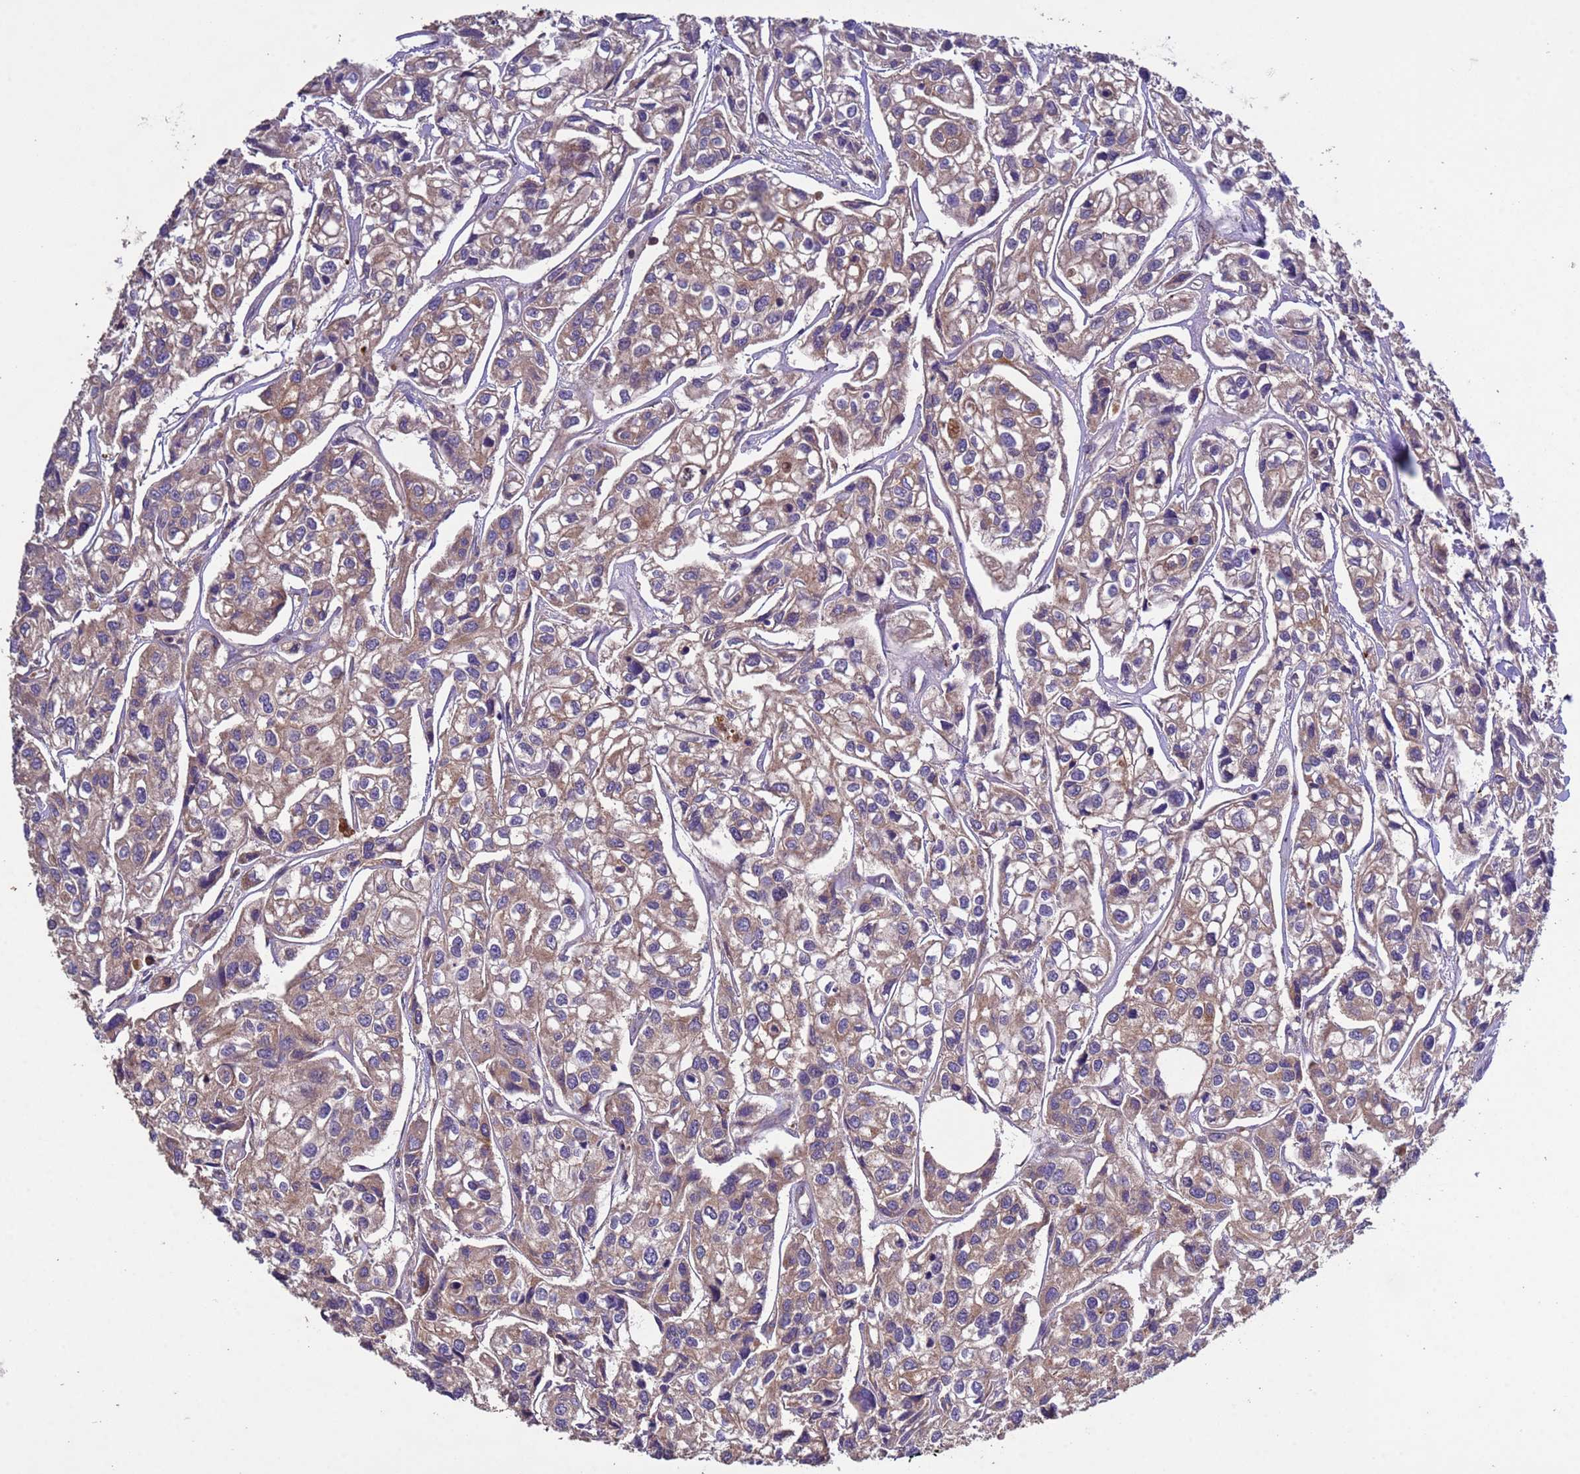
{"staining": {"intensity": "weak", "quantity": ">75%", "location": "cytoplasmic/membranous"}, "tissue": "urothelial cancer", "cell_type": "Tumor cells", "image_type": "cancer", "snomed": [{"axis": "morphology", "description": "Urothelial carcinoma, High grade"}, {"axis": "topography", "description": "Urinary bladder"}], "caption": "Urothelial cancer stained for a protein (brown) demonstrates weak cytoplasmic/membranous positive positivity in approximately >75% of tumor cells.", "gene": "RAB10", "patient": {"sex": "male", "age": 67}}